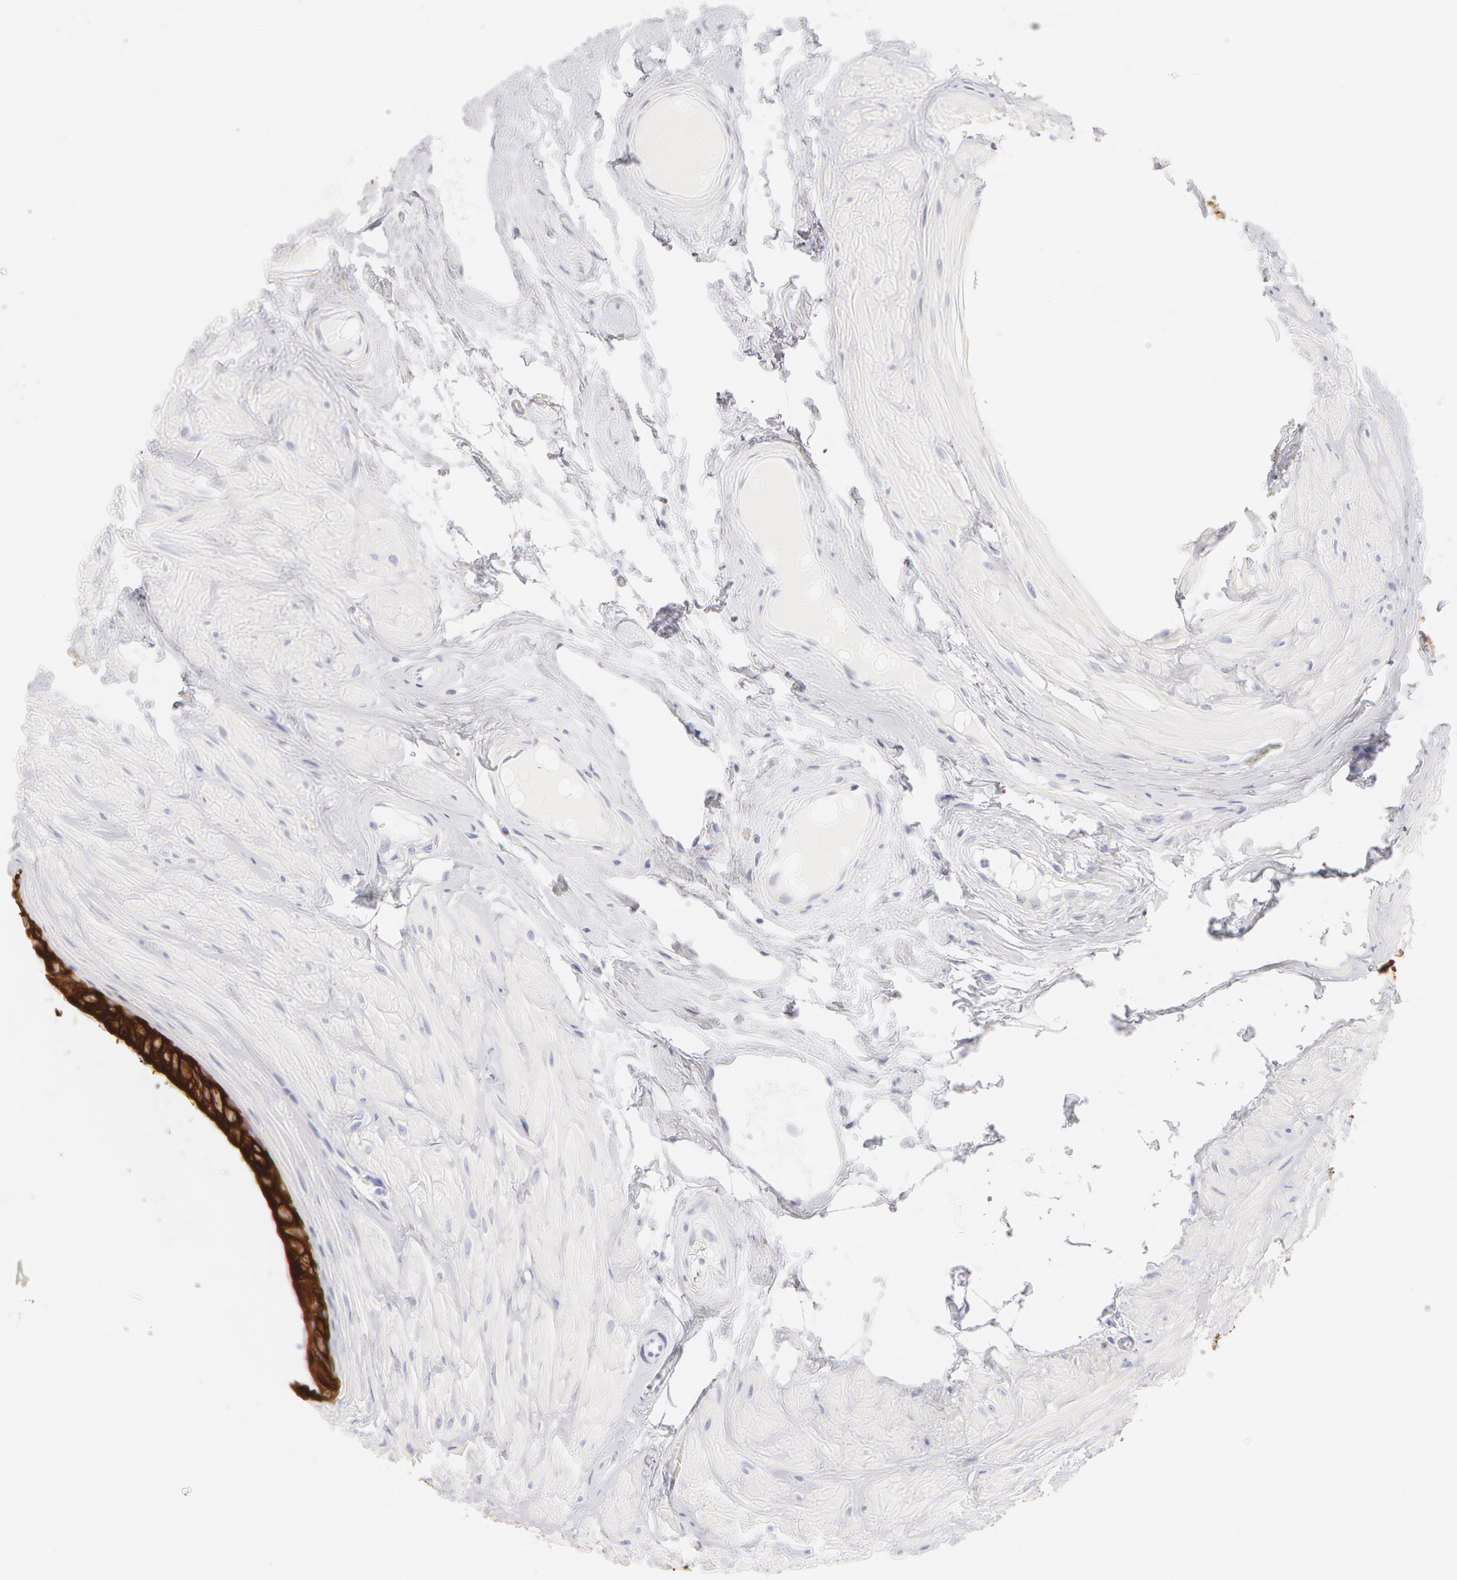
{"staining": {"intensity": "strong", "quantity": ">75%", "location": "cytoplasmic/membranous"}, "tissue": "epididymis", "cell_type": "Glandular cells", "image_type": "normal", "snomed": [{"axis": "morphology", "description": "Normal tissue, NOS"}, {"axis": "topography", "description": "Epididymis"}], "caption": "Epididymis was stained to show a protein in brown. There is high levels of strong cytoplasmic/membranous positivity in about >75% of glandular cells. The staining was performed using DAB (3,3'-diaminobenzidine), with brown indicating positive protein expression. Nuclei are stained blue with hematoxylin.", "gene": "KRT8", "patient": {"sex": "male", "age": 52}}